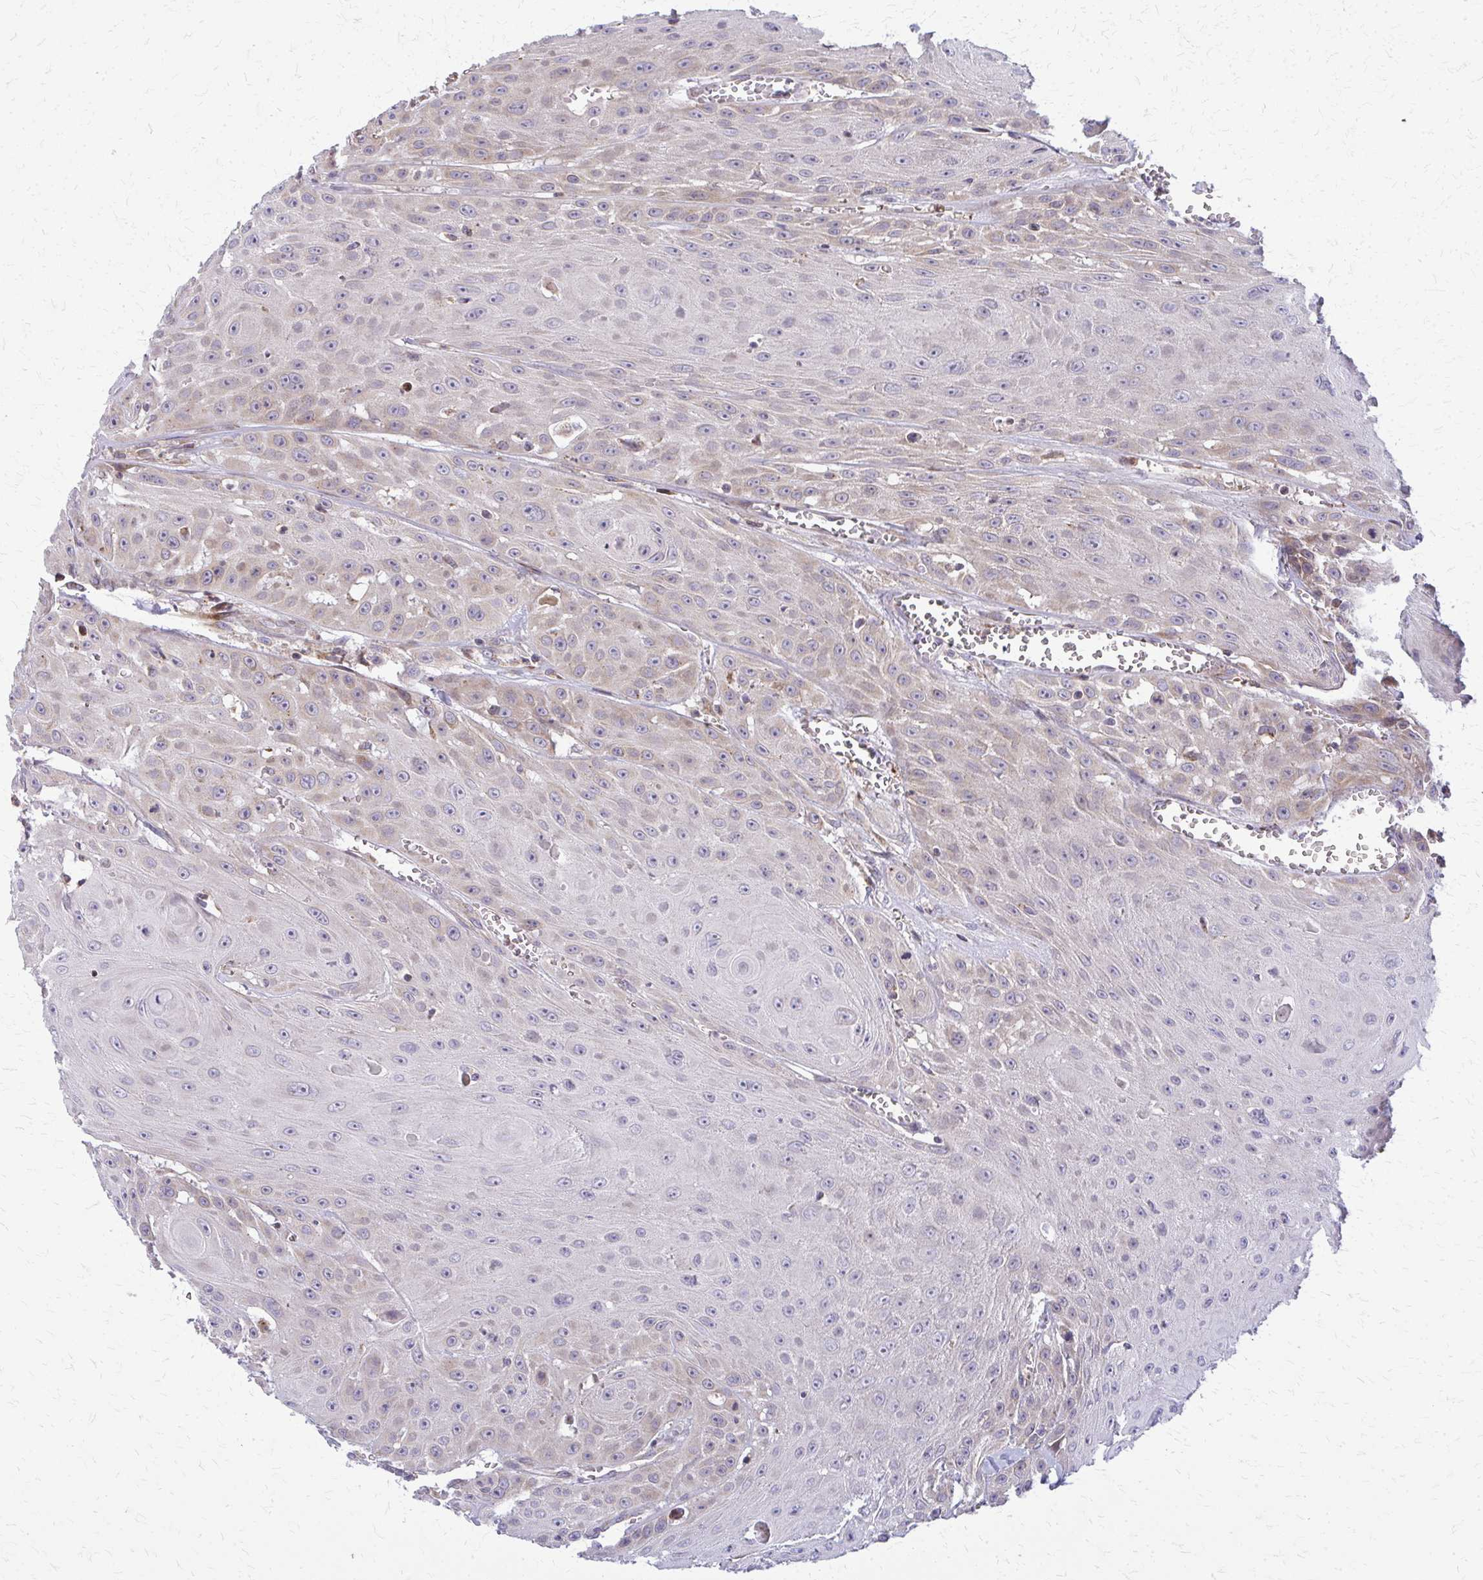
{"staining": {"intensity": "weak", "quantity": "25%-75%", "location": "cytoplasmic/membranous"}, "tissue": "head and neck cancer", "cell_type": "Tumor cells", "image_type": "cancer", "snomed": [{"axis": "morphology", "description": "Squamous cell carcinoma, NOS"}, {"axis": "topography", "description": "Oral tissue"}, {"axis": "topography", "description": "Head-Neck"}], "caption": "Brown immunohistochemical staining in human head and neck squamous cell carcinoma demonstrates weak cytoplasmic/membranous staining in about 25%-75% of tumor cells. Immunohistochemistry stains the protein in brown and the nuclei are stained blue.", "gene": "MCCC1", "patient": {"sex": "male", "age": 81}}